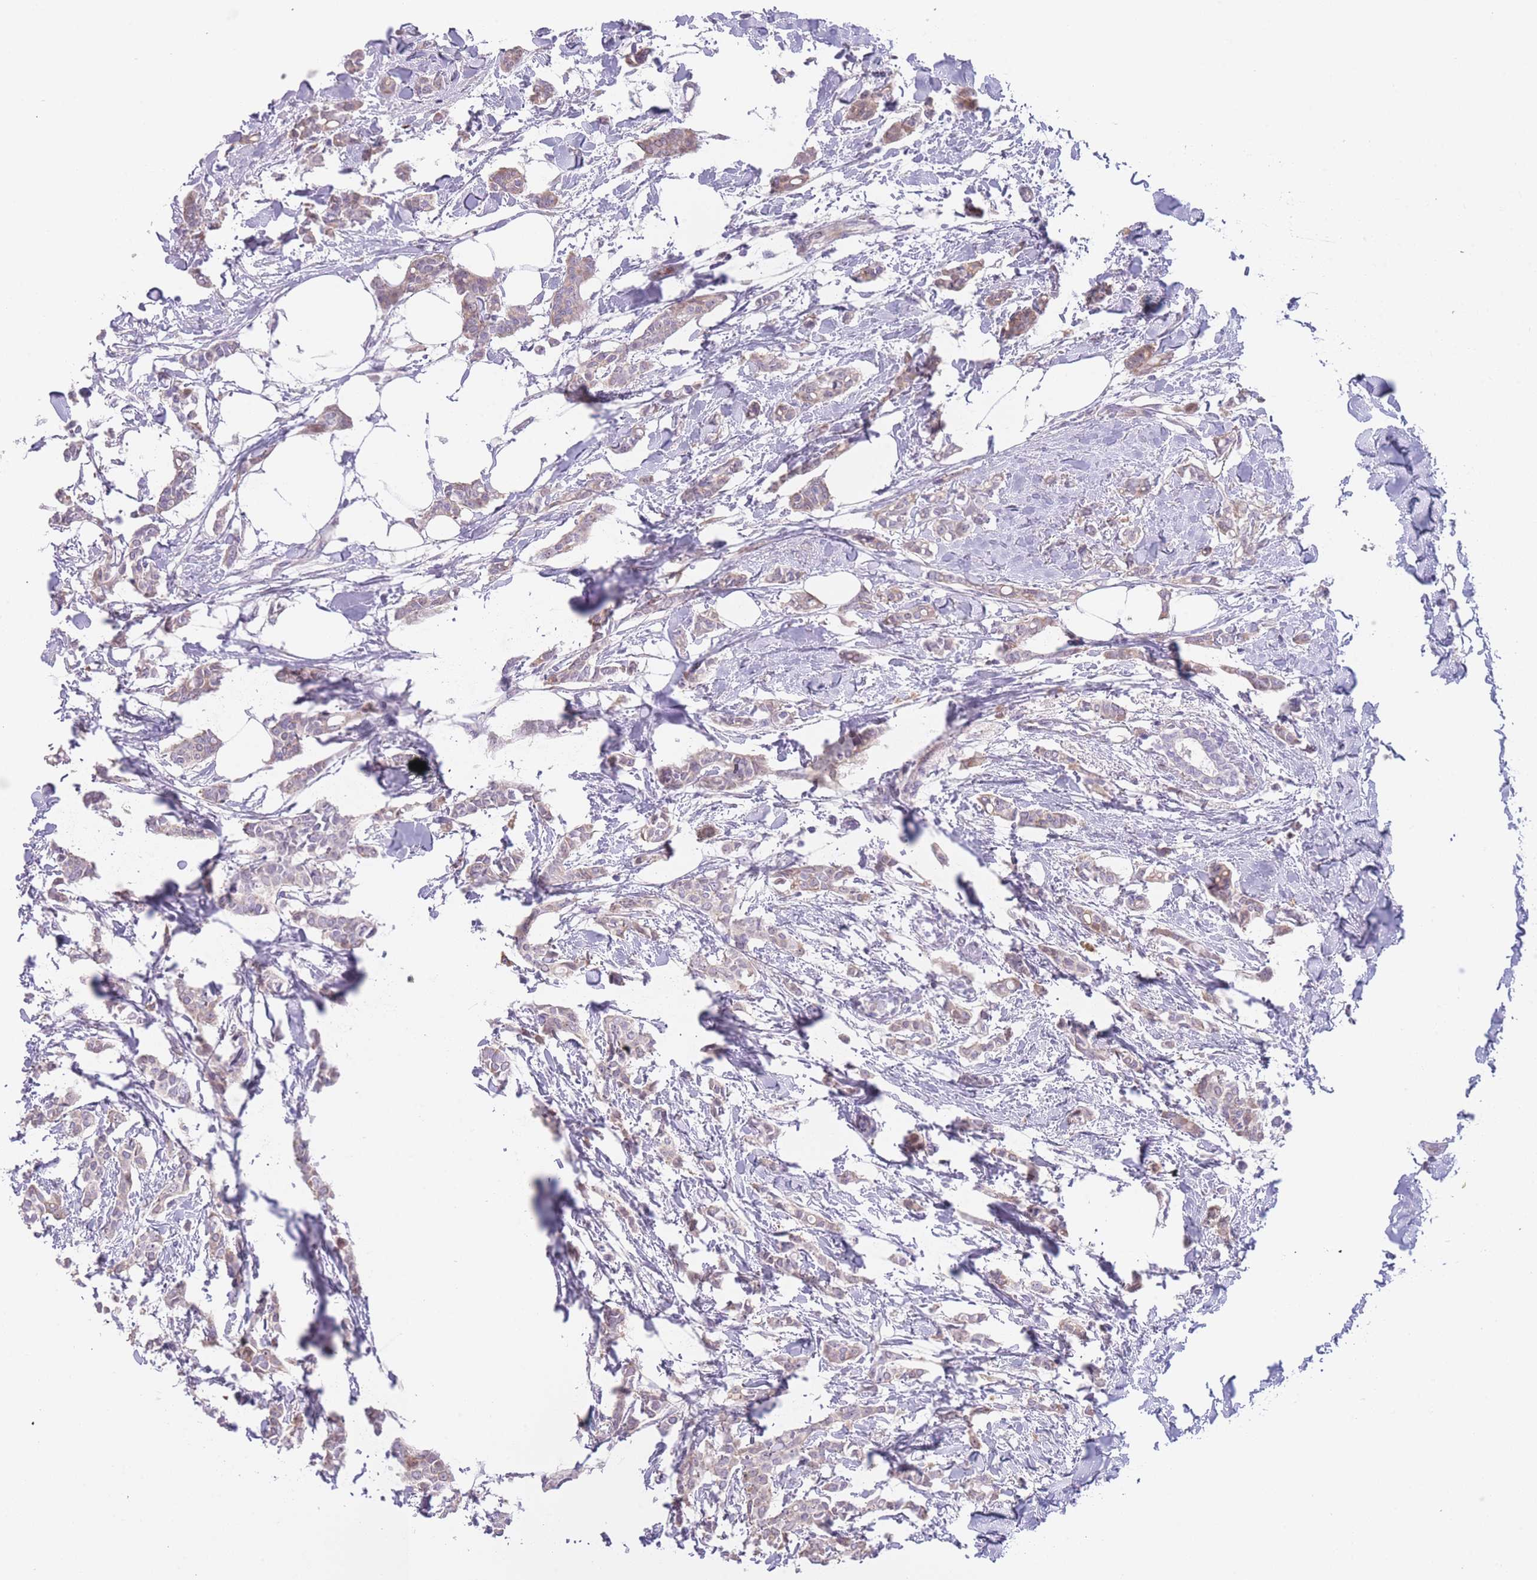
{"staining": {"intensity": "negative", "quantity": "none", "location": "none"}, "tissue": "breast cancer", "cell_type": "Tumor cells", "image_type": "cancer", "snomed": [{"axis": "morphology", "description": "Duct carcinoma"}, {"axis": "topography", "description": "Breast"}], "caption": "Tumor cells show no significant protein expression in intraductal carcinoma (breast).", "gene": "IMPG1", "patient": {"sex": "female", "age": 41}}